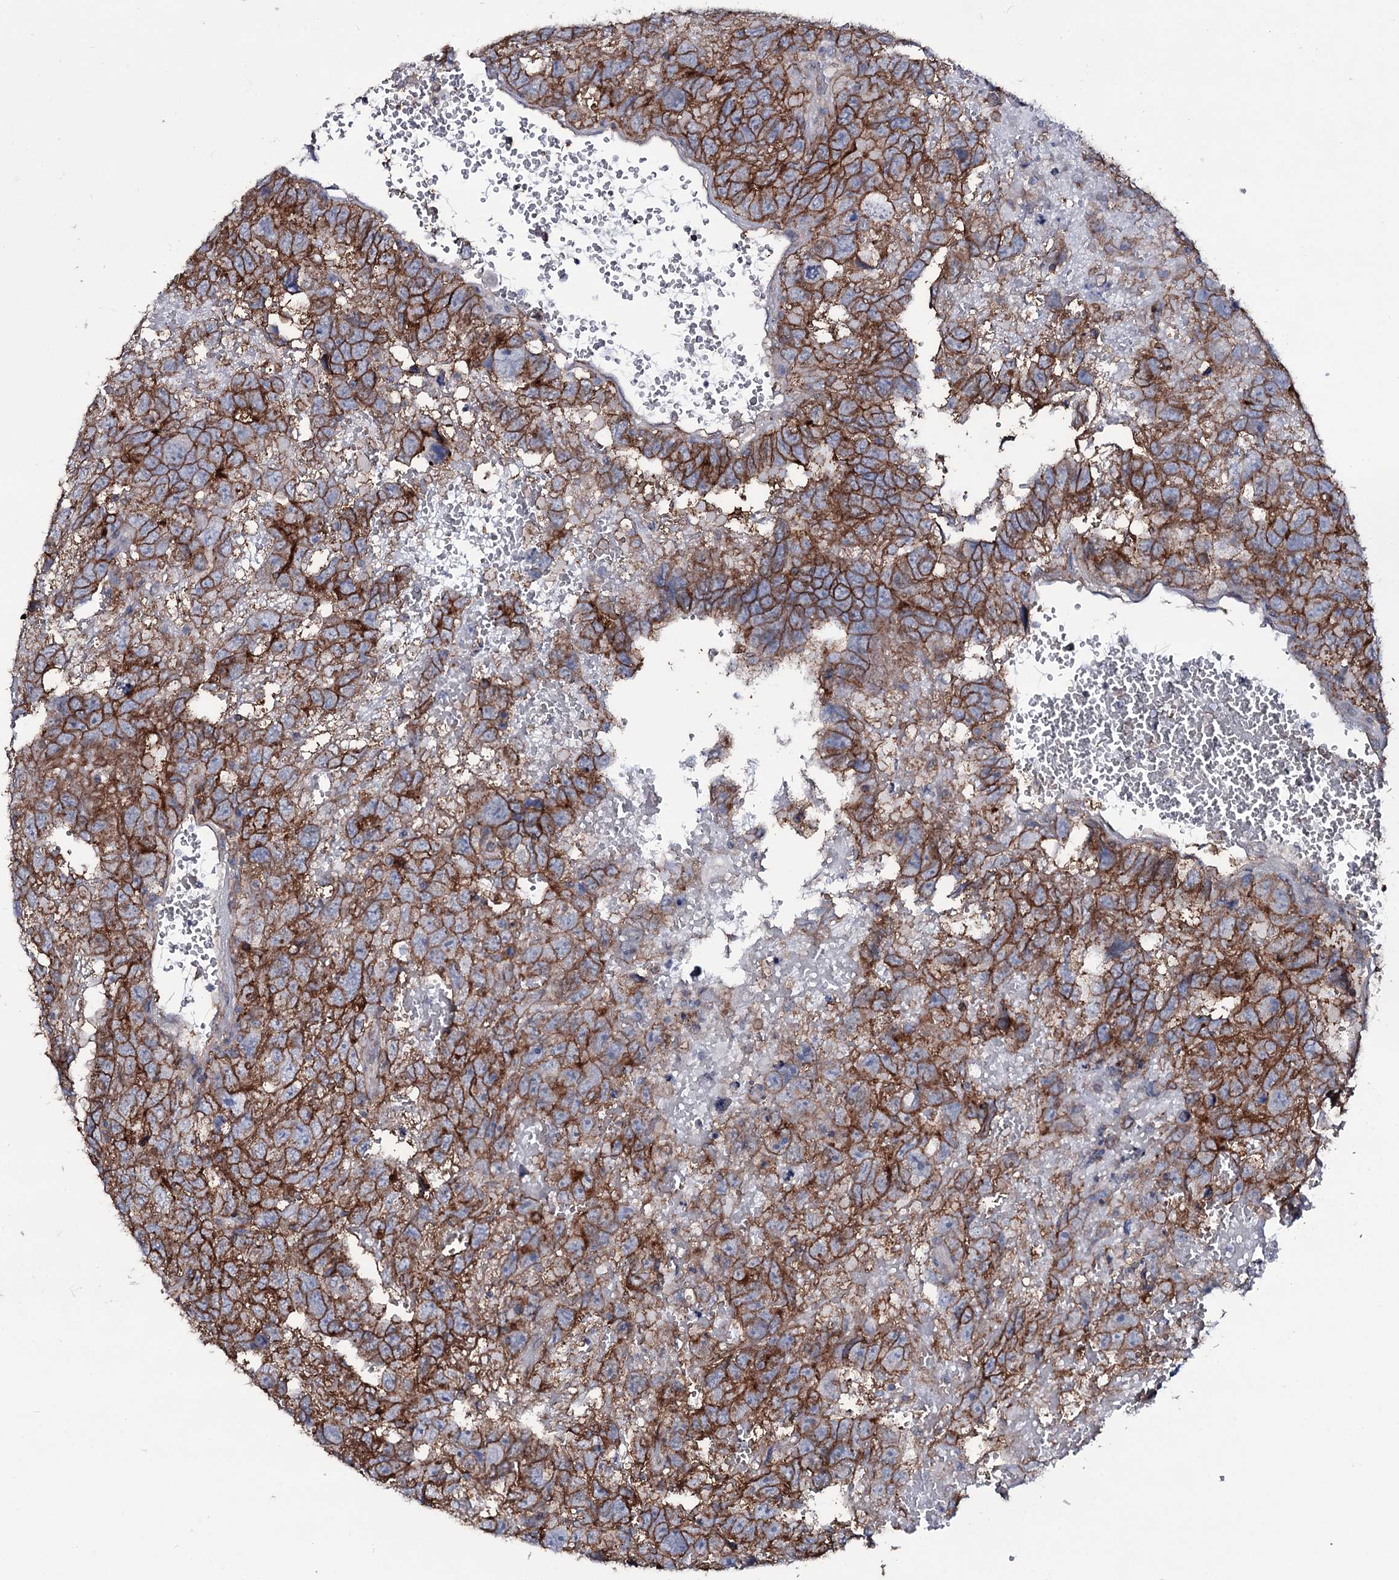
{"staining": {"intensity": "strong", "quantity": ">75%", "location": "cytoplasmic/membranous"}, "tissue": "testis cancer", "cell_type": "Tumor cells", "image_type": "cancer", "snomed": [{"axis": "morphology", "description": "Carcinoma, Embryonal, NOS"}, {"axis": "topography", "description": "Testis"}], "caption": "Strong cytoplasmic/membranous protein expression is present in approximately >75% of tumor cells in embryonal carcinoma (testis).", "gene": "SNAP23", "patient": {"sex": "male", "age": 45}}